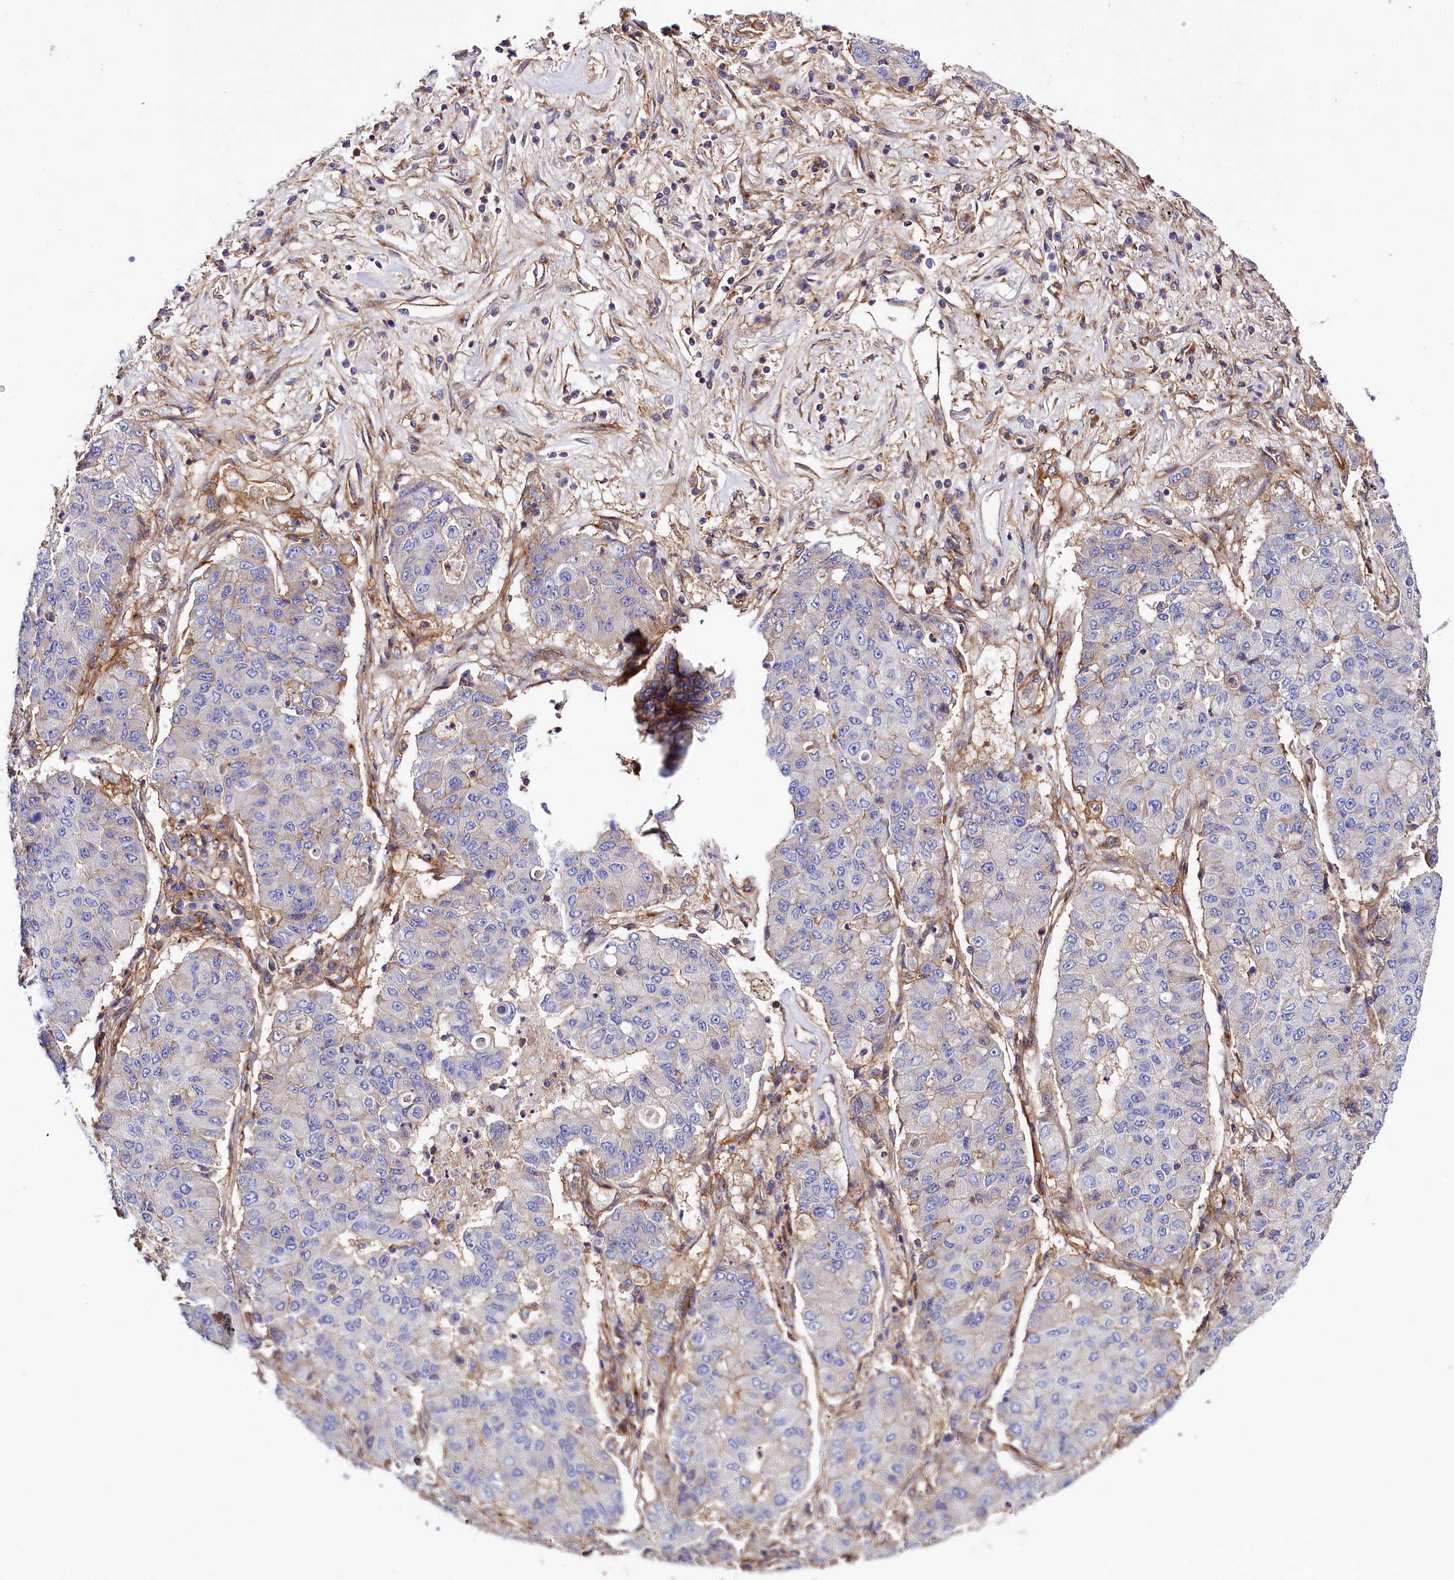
{"staining": {"intensity": "negative", "quantity": "none", "location": "none"}, "tissue": "lung cancer", "cell_type": "Tumor cells", "image_type": "cancer", "snomed": [{"axis": "morphology", "description": "Squamous cell carcinoma, NOS"}, {"axis": "topography", "description": "Lung"}], "caption": "Immunohistochemistry (IHC) image of neoplastic tissue: lung squamous cell carcinoma stained with DAB exhibits no significant protein expression in tumor cells. Nuclei are stained in blue.", "gene": "ANO6", "patient": {"sex": "male", "age": 74}}